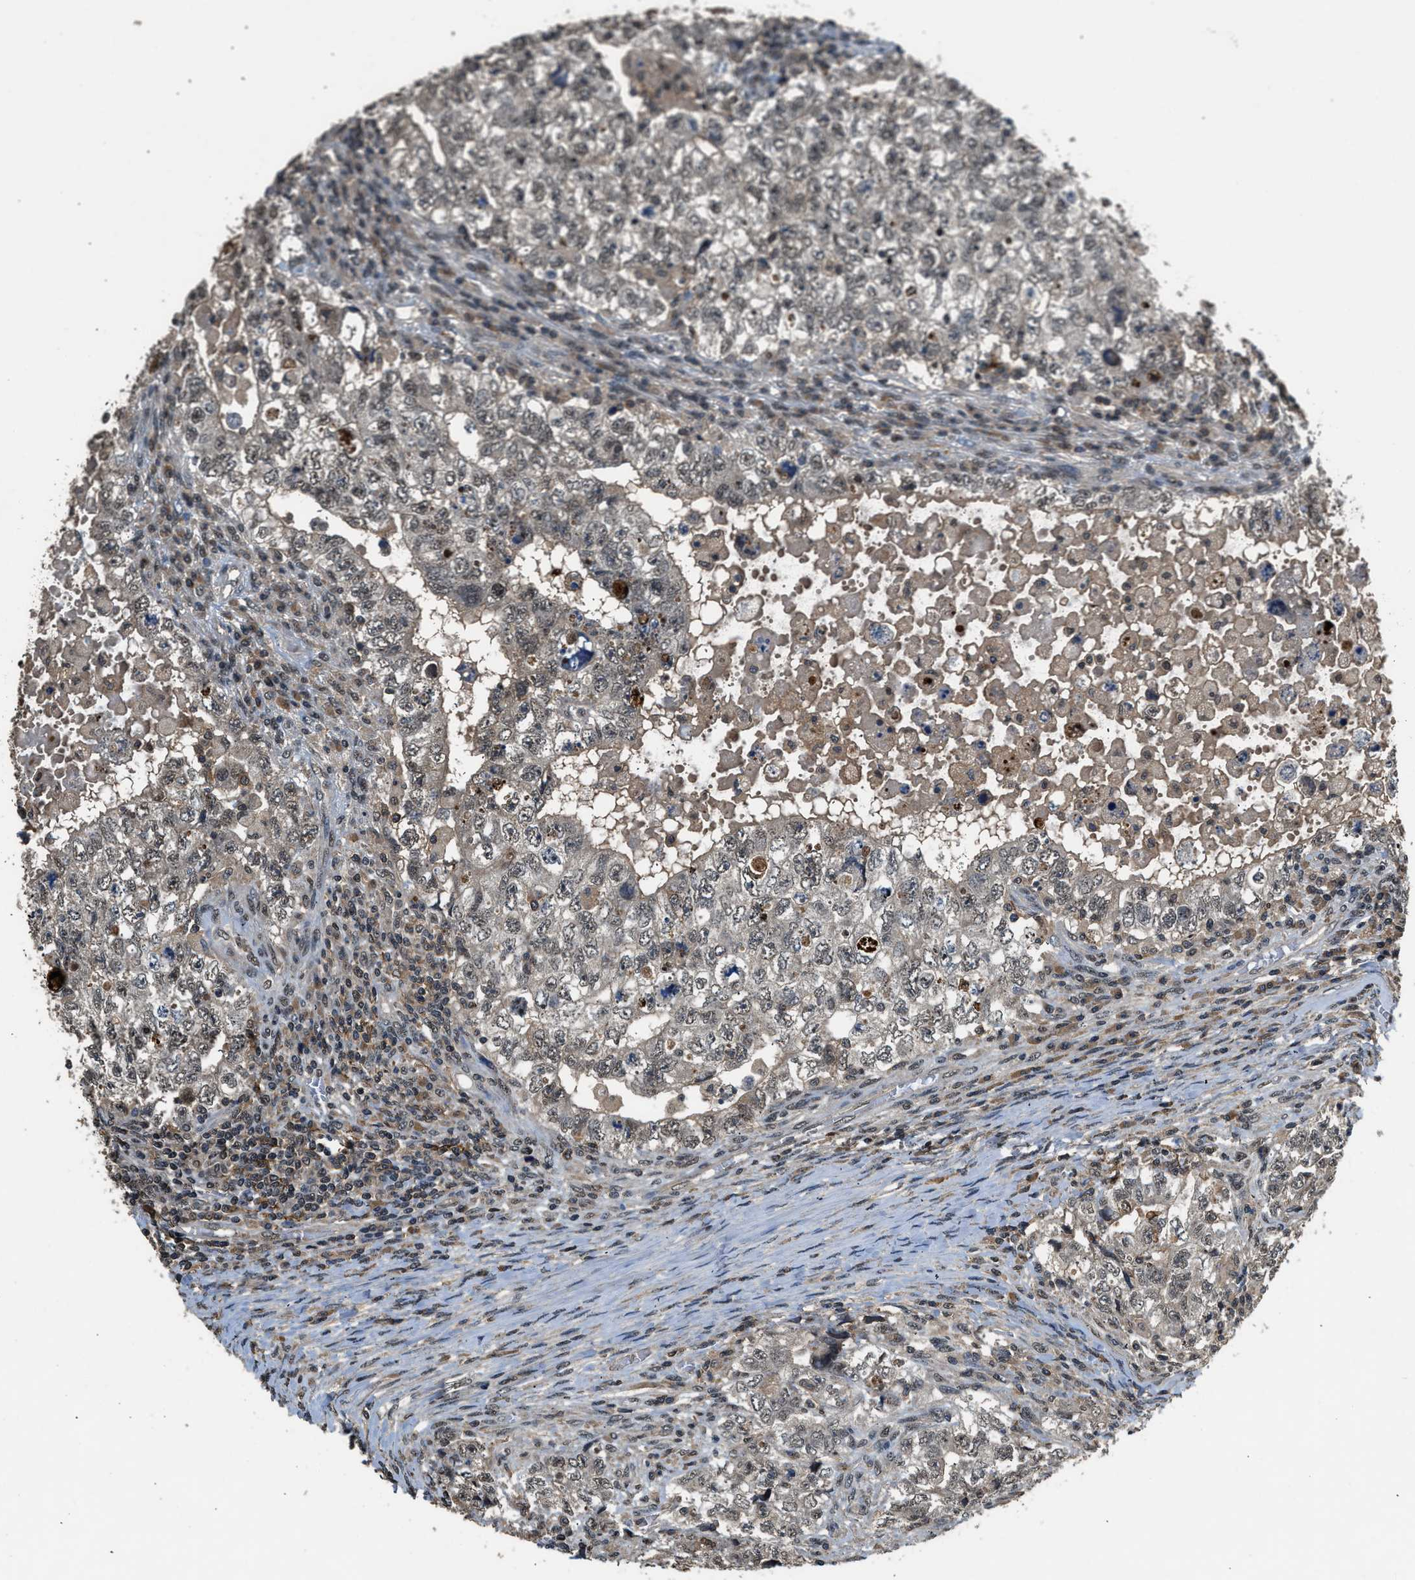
{"staining": {"intensity": "weak", "quantity": ">75%", "location": "cytoplasmic/membranous,nuclear"}, "tissue": "testis cancer", "cell_type": "Tumor cells", "image_type": "cancer", "snomed": [{"axis": "morphology", "description": "Carcinoma, Embryonal, NOS"}, {"axis": "topography", "description": "Testis"}], "caption": "Protein staining of embryonal carcinoma (testis) tissue shows weak cytoplasmic/membranous and nuclear expression in about >75% of tumor cells.", "gene": "SLC15A4", "patient": {"sex": "male", "age": 36}}